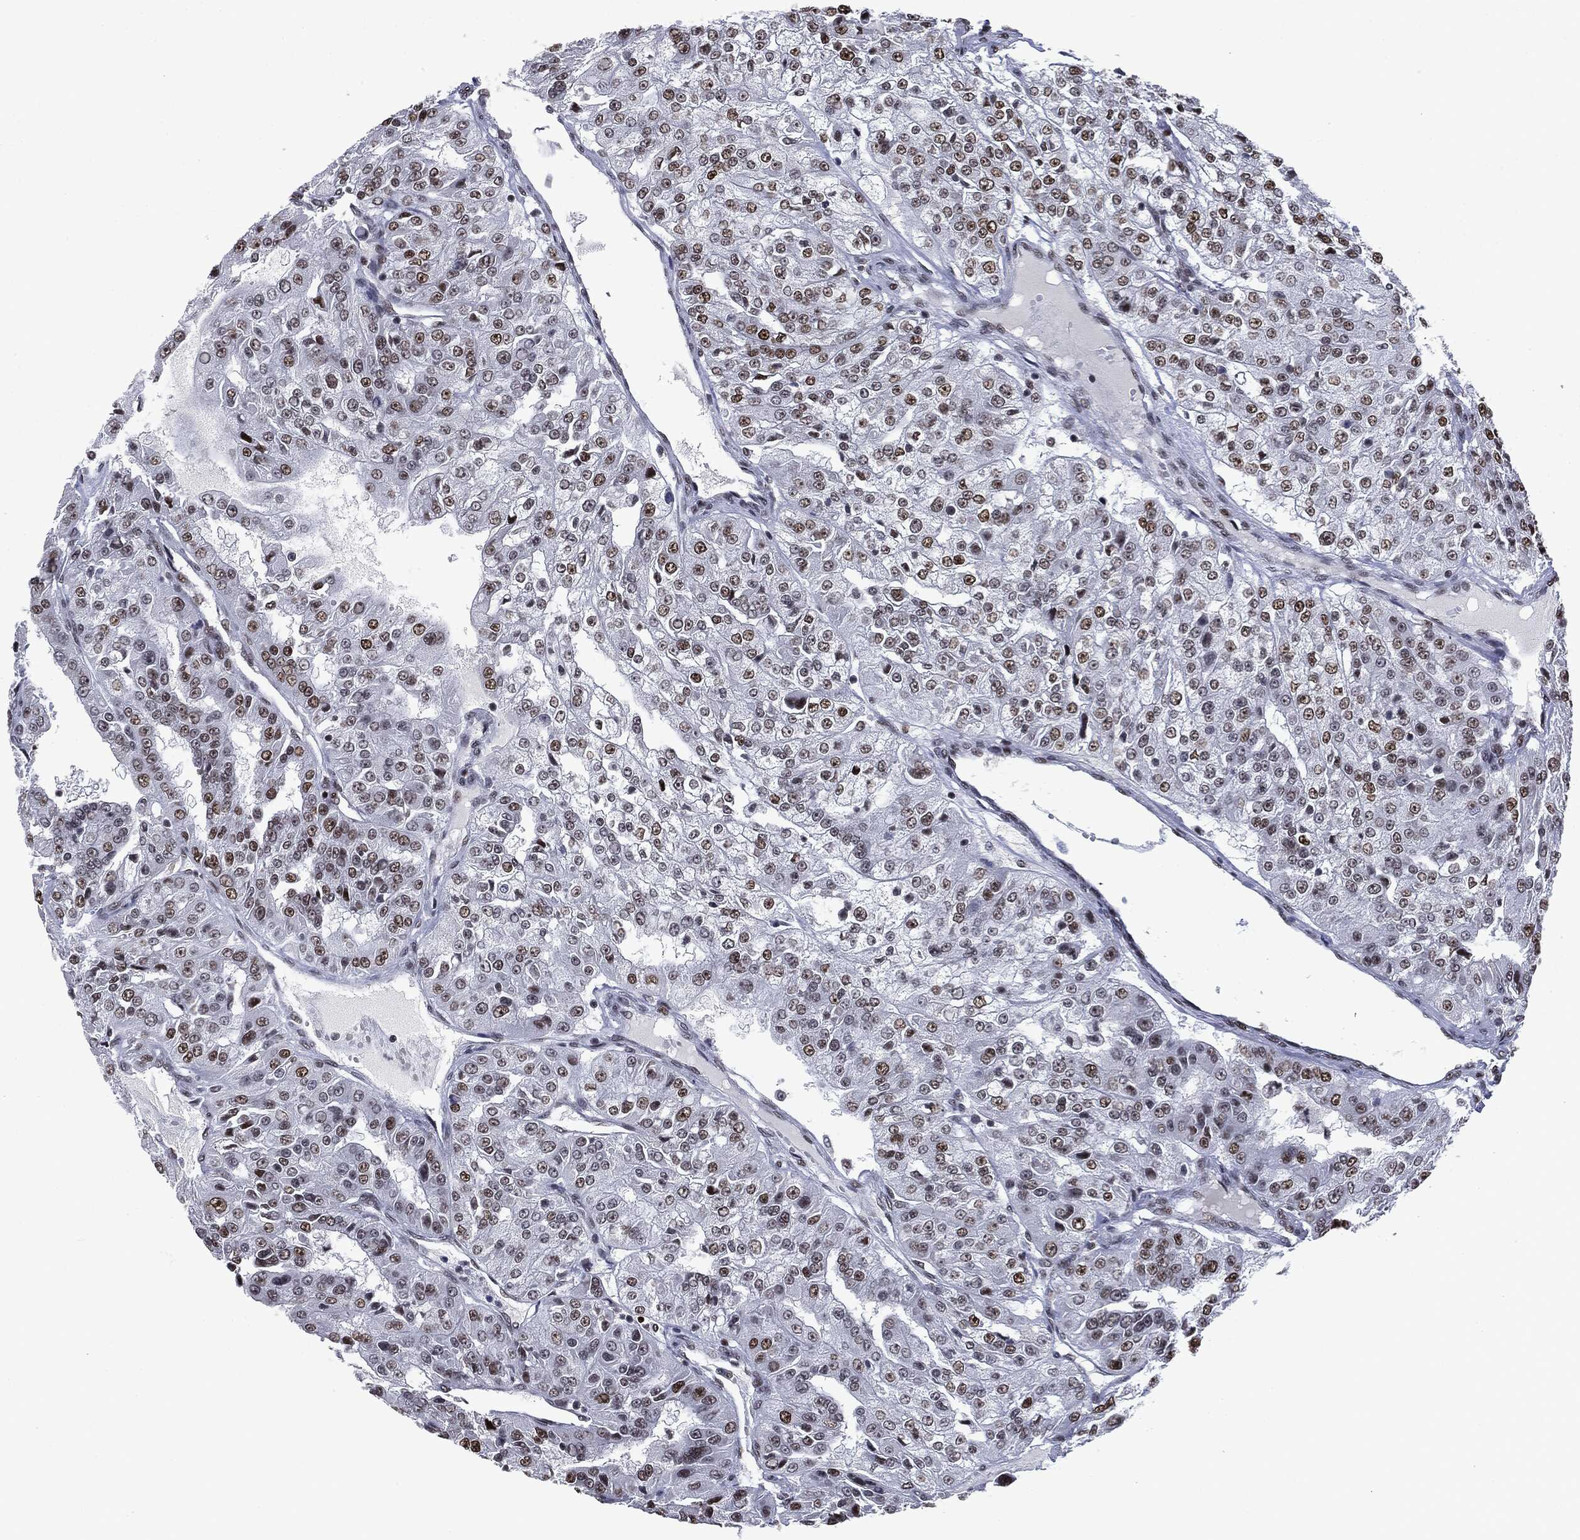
{"staining": {"intensity": "moderate", "quantity": ">75%", "location": "nuclear"}, "tissue": "renal cancer", "cell_type": "Tumor cells", "image_type": "cancer", "snomed": [{"axis": "morphology", "description": "Adenocarcinoma, NOS"}, {"axis": "topography", "description": "Kidney"}], "caption": "The micrograph shows a brown stain indicating the presence of a protein in the nuclear of tumor cells in renal adenocarcinoma.", "gene": "MSH2", "patient": {"sex": "female", "age": 63}}